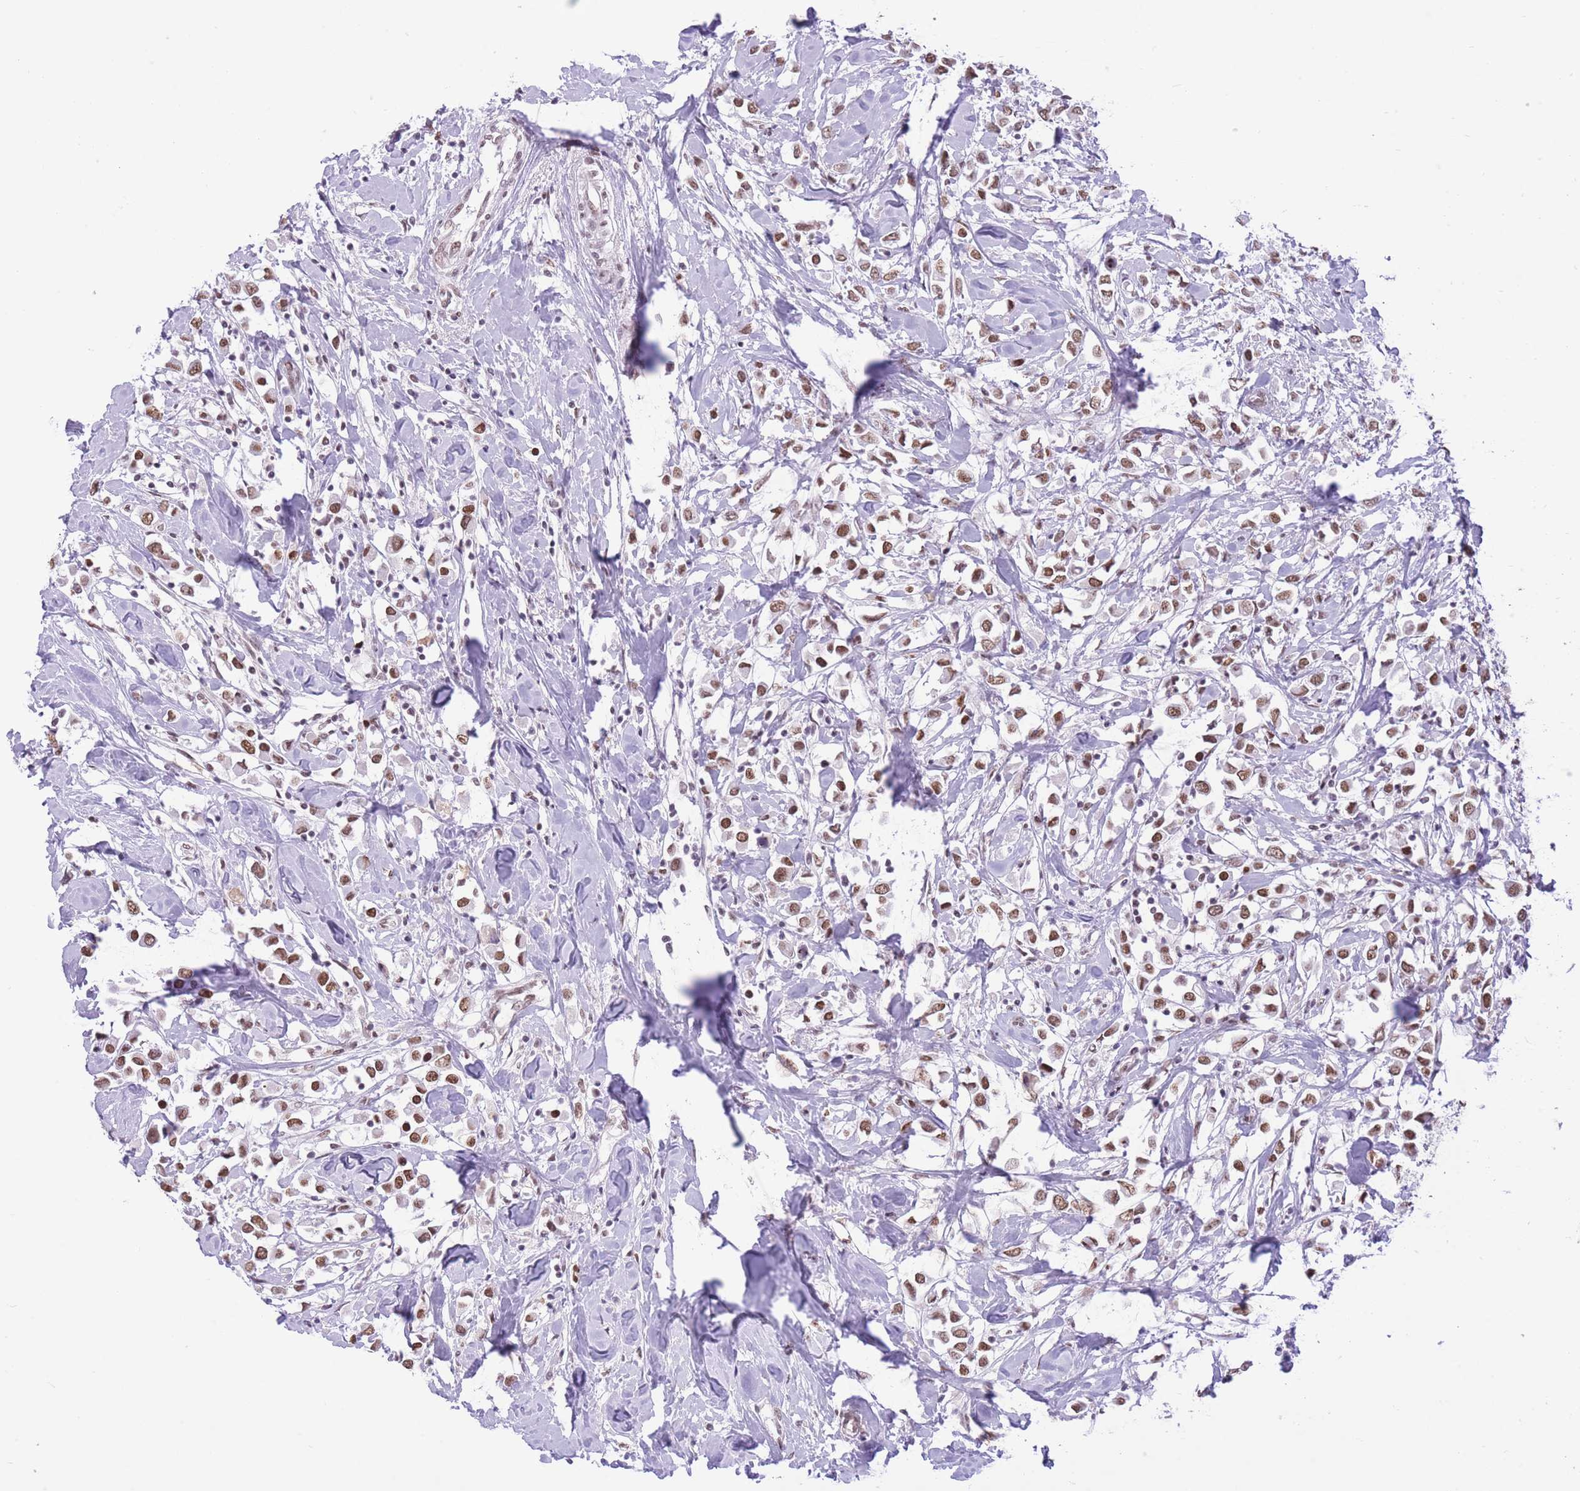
{"staining": {"intensity": "moderate", "quantity": ">75%", "location": "nuclear"}, "tissue": "breast cancer", "cell_type": "Tumor cells", "image_type": "cancer", "snomed": [{"axis": "morphology", "description": "Duct carcinoma"}, {"axis": "topography", "description": "Breast"}], "caption": "IHC of breast cancer (intraductal carcinoma) exhibits medium levels of moderate nuclear positivity in about >75% of tumor cells.", "gene": "ZBED5", "patient": {"sex": "female", "age": 61}}